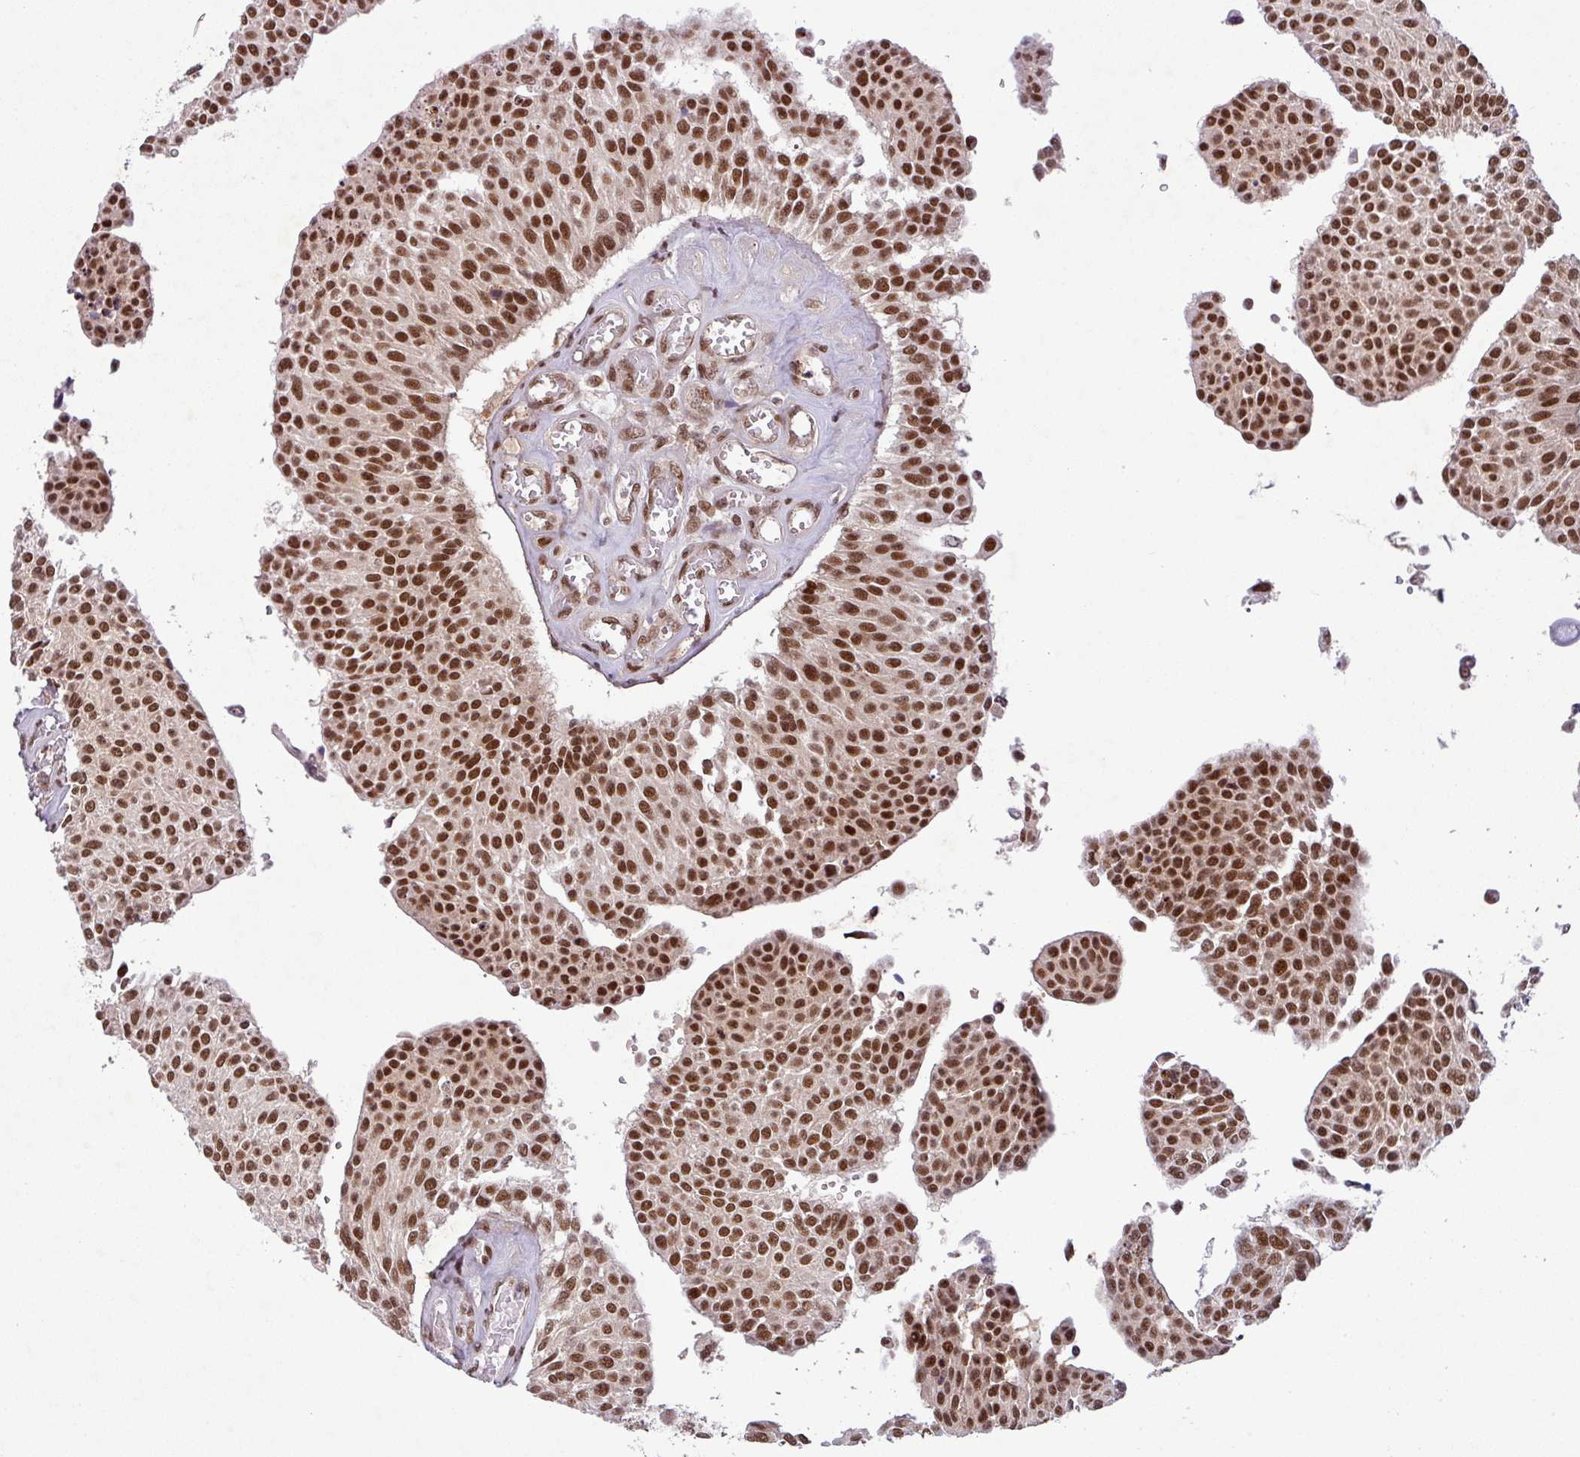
{"staining": {"intensity": "strong", "quantity": ">75%", "location": "nuclear"}, "tissue": "urothelial cancer", "cell_type": "Tumor cells", "image_type": "cancer", "snomed": [{"axis": "morphology", "description": "Urothelial carcinoma, NOS"}, {"axis": "topography", "description": "Urinary bladder"}], "caption": "About >75% of tumor cells in human urothelial cancer reveal strong nuclear protein positivity as visualized by brown immunohistochemical staining.", "gene": "SRSF2", "patient": {"sex": "male", "age": 55}}